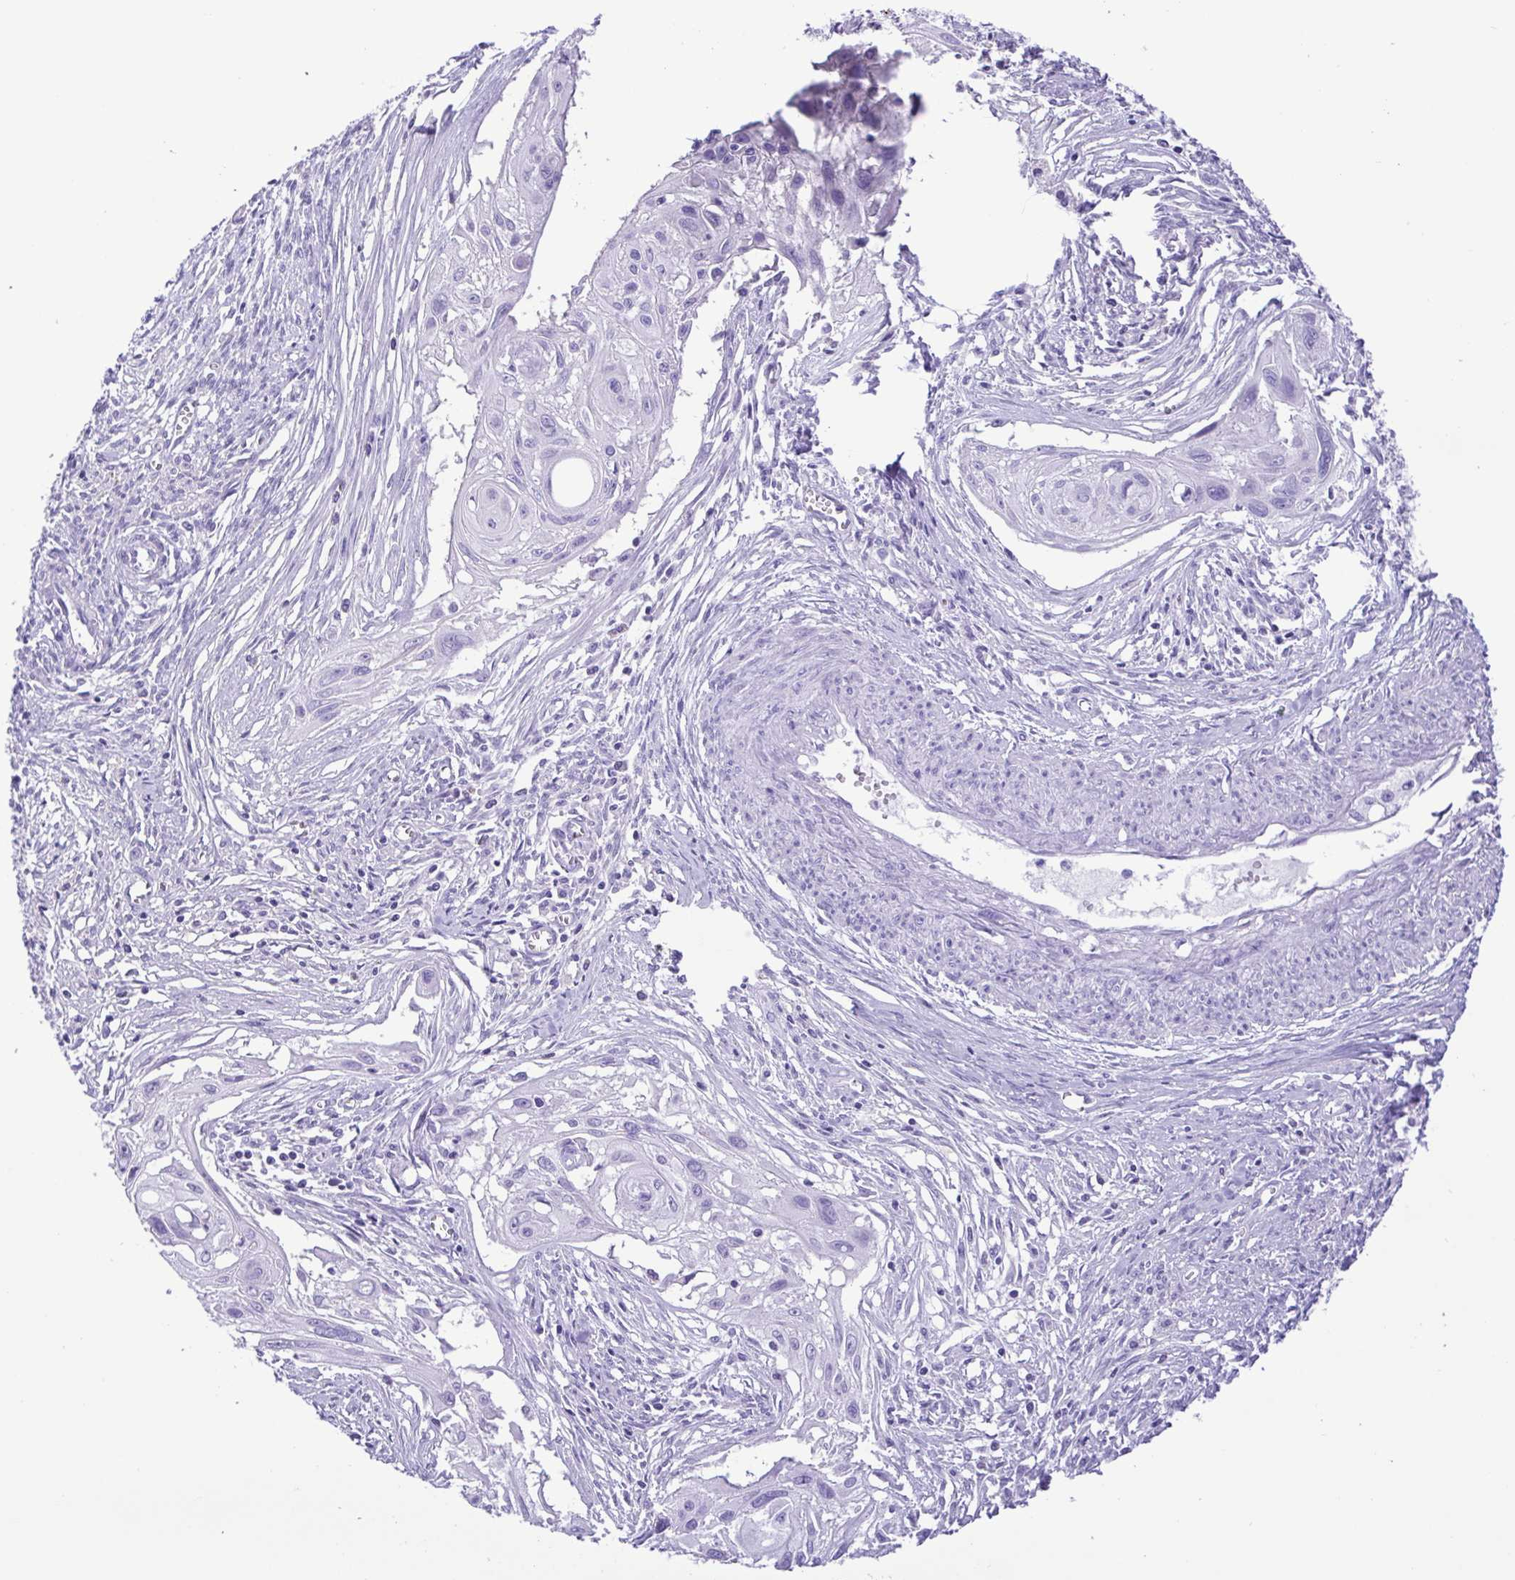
{"staining": {"intensity": "negative", "quantity": "none", "location": "none"}, "tissue": "cervical cancer", "cell_type": "Tumor cells", "image_type": "cancer", "snomed": [{"axis": "morphology", "description": "Squamous cell carcinoma, NOS"}, {"axis": "topography", "description": "Cervix"}], "caption": "Tumor cells show no significant protein positivity in cervical cancer. (Immunohistochemistry (ihc), brightfield microscopy, high magnification).", "gene": "OVGP1", "patient": {"sex": "female", "age": 49}}